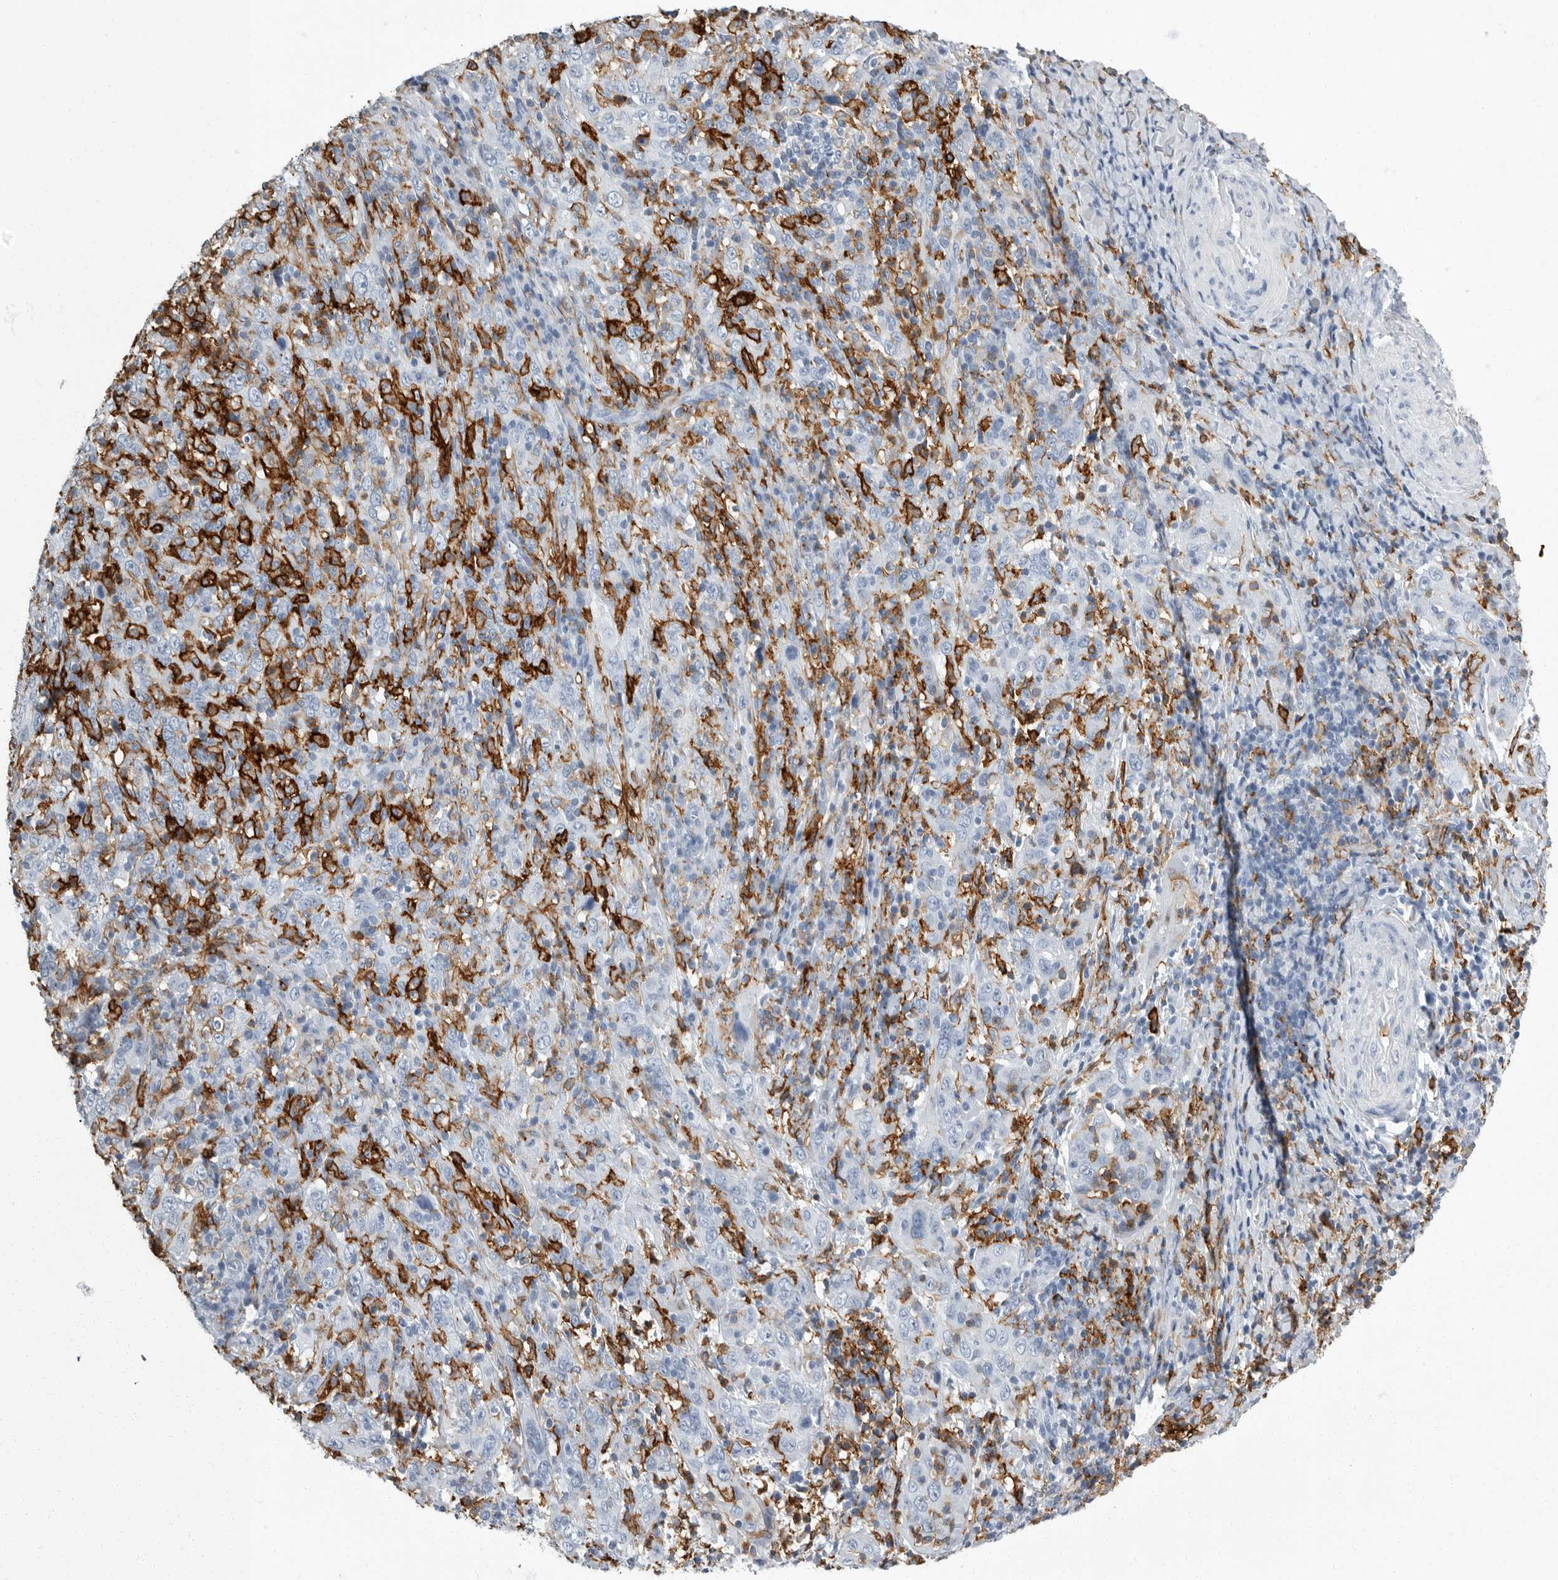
{"staining": {"intensity": "negative", "quantity": "none", "location": "none"}, "tissue": "cervical cancer", "cell_type": "Tumor cells", "image_type": "cancer", "snomed": [{"axis": "morphology", "description": "Squamous cell carcinoma, NOS"}, {"axis": "topography", "description": "Cervix"}], "caption": "A high-resolution photomicrograph shows immunohistochemistry (IHC) staining of cervical cancer, which displays no significant staining in tumor cells.", "gene": "FCER1G", "patient": {"sex": "female", "age": 46}}